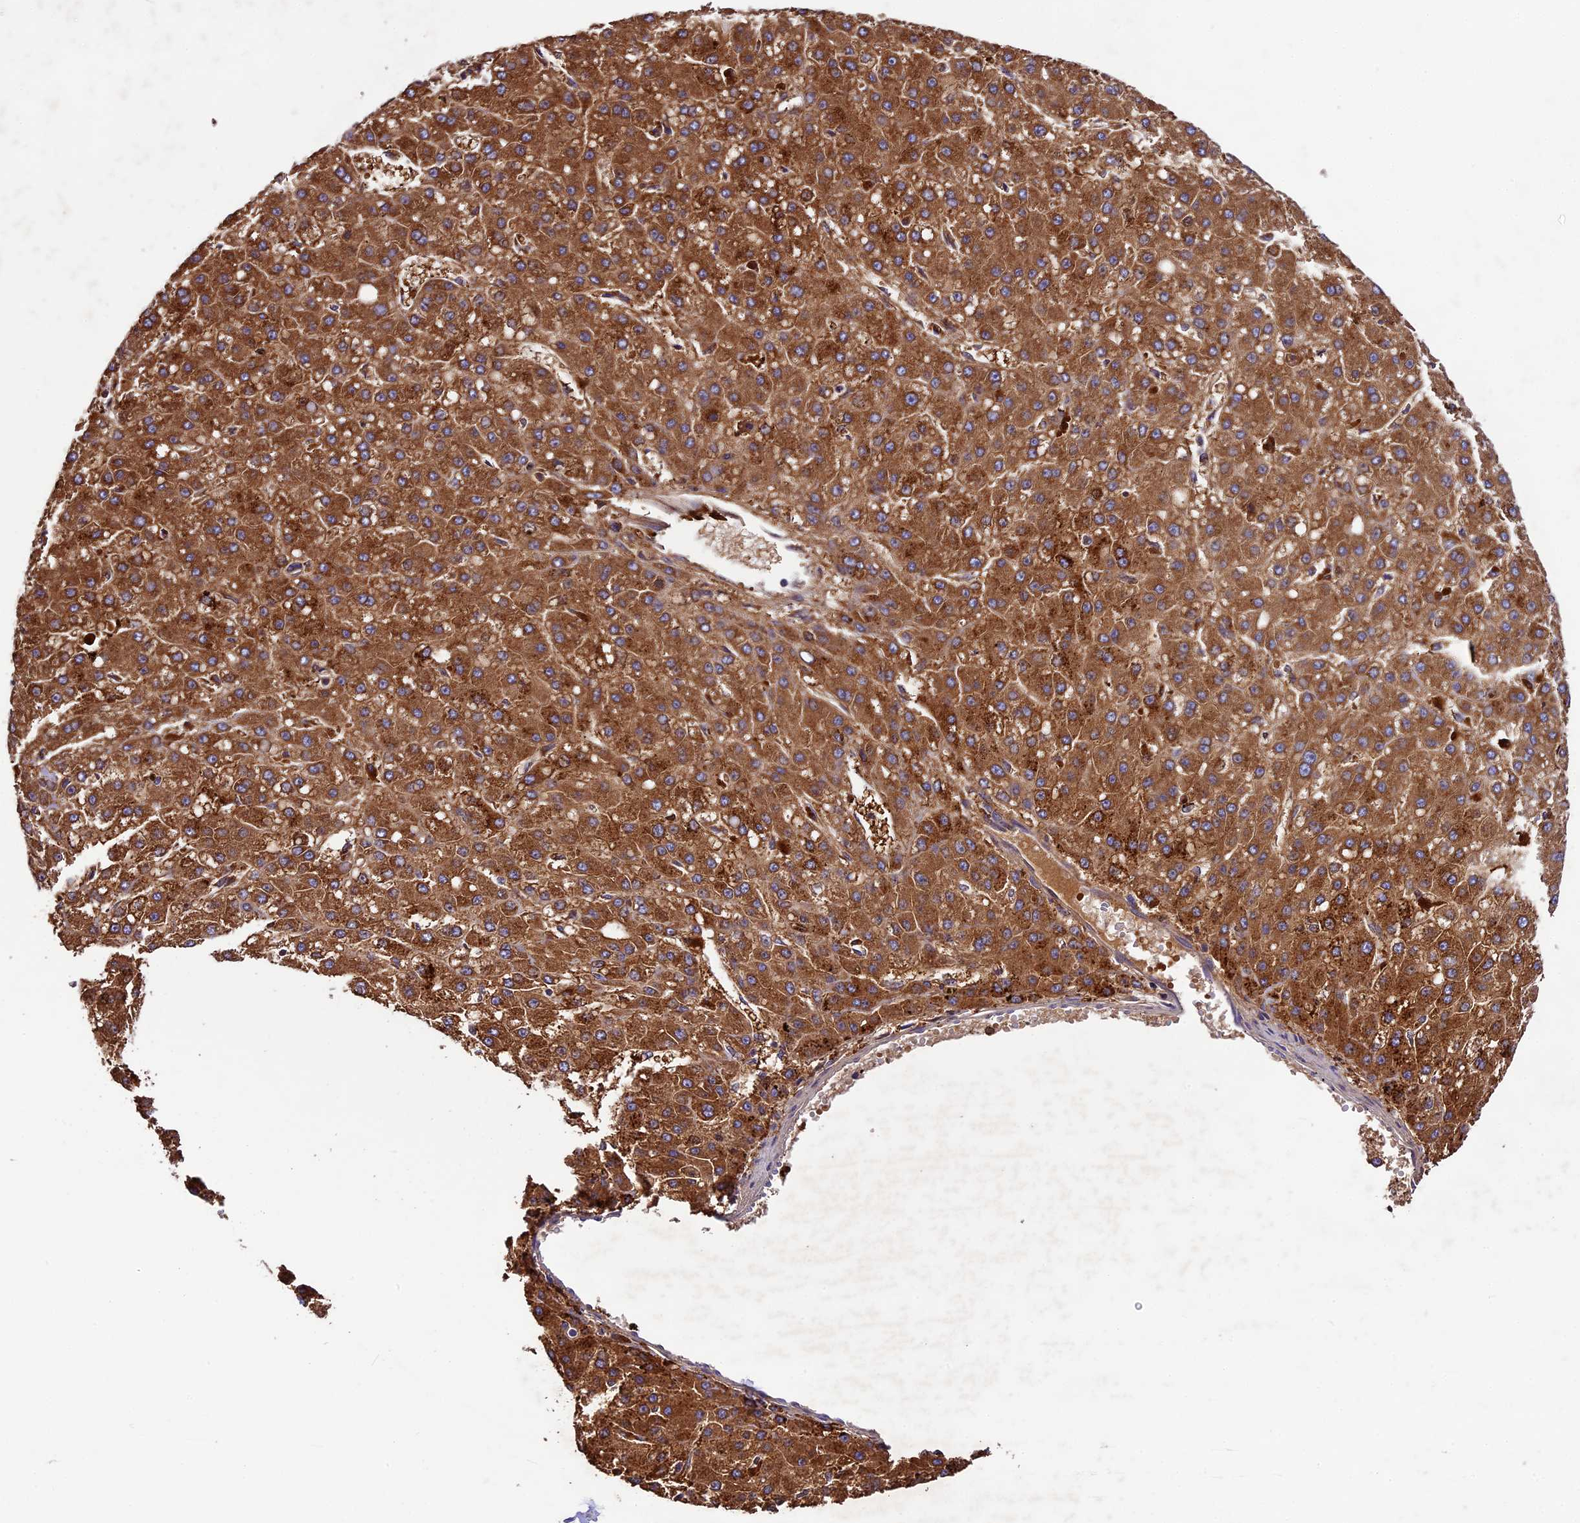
{"staining": {"intensity": "strong", "quantity": ">75%", "location": "cytoplasmic/membranous"}, "tissue": "liver cancer", "cell_type": "Tumor cells", "image_type": "cancer", "snomed": [{"axis": "morphology", "description": "Carcinoma, Hepatocellular, NOS"}, {"axis": "topography", "description": "Liver"}], "caption": "Immunohistochemical staining of hepatocellular carcinoma (liver) reveals strong cytoplasmic/membranous protein expression in about >75% of tumor cells.", "gene": "CILP2", "patient": {"sex": "male", "age": 67}}